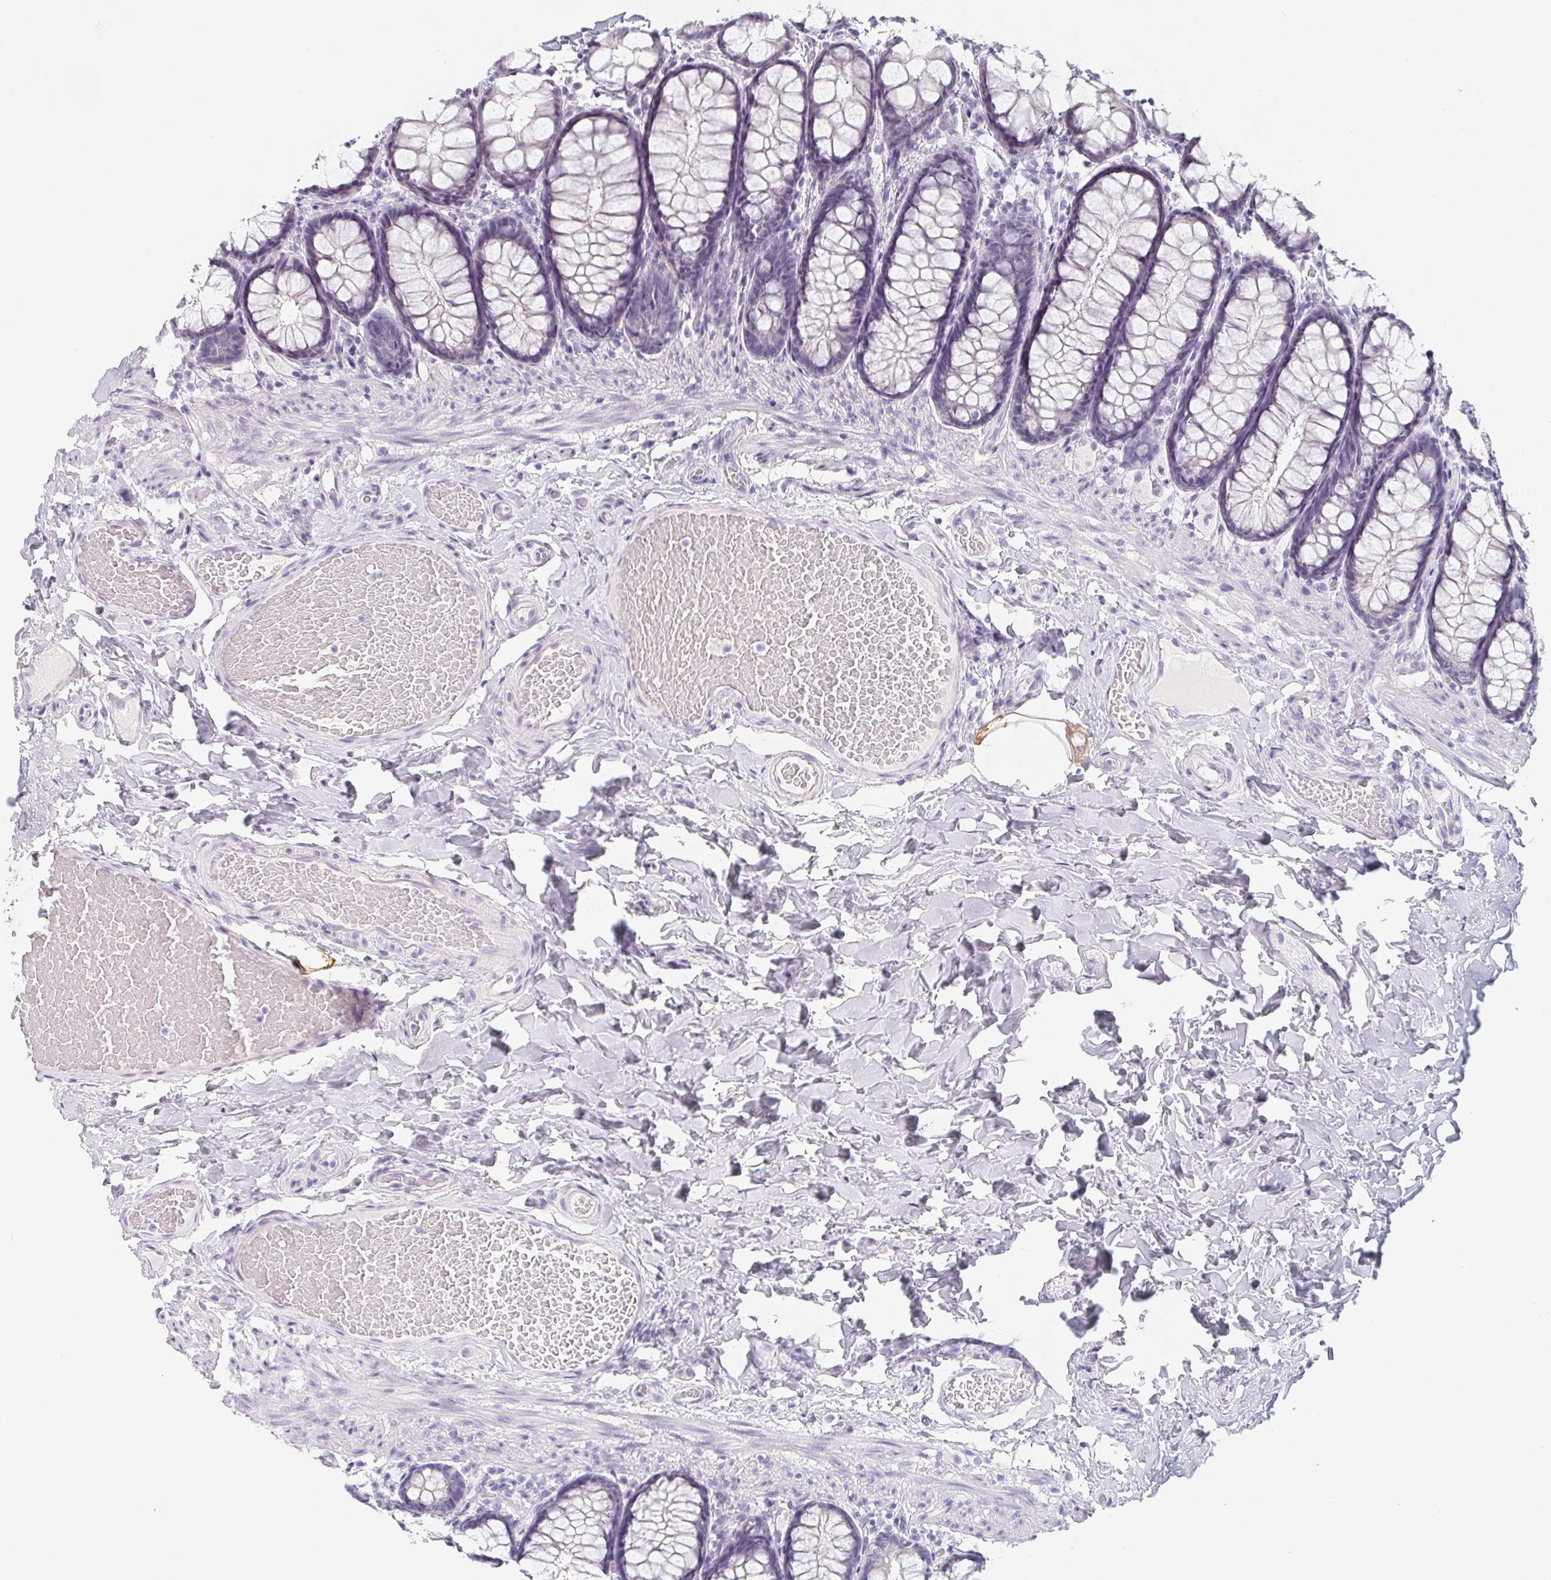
{"staining": {"intensity": "negative", "quantity": "none", "location": "none"}, "tissue": "colon", "cell_type": "Endothelial cells", "image_type": "normal", "snomed": [{"axis": "morphology", "description": "Normal tissue, NOS"}, {"axis": "topography", "description": "Colon"}], "caption": "DAB (3,3'-diaminobenzidine) immunohistochemical staining of unremarkable colon displays no significant positivity in endothelial cells. (Stains: DAB (3,3'-diaminobenzidine) IHC with hematoxylin counter stain, Microscopy: brightfield microscopy at high magnification).", "gene": "GLIPR1L1", "patient": {"sex": "male", "age": 47}}